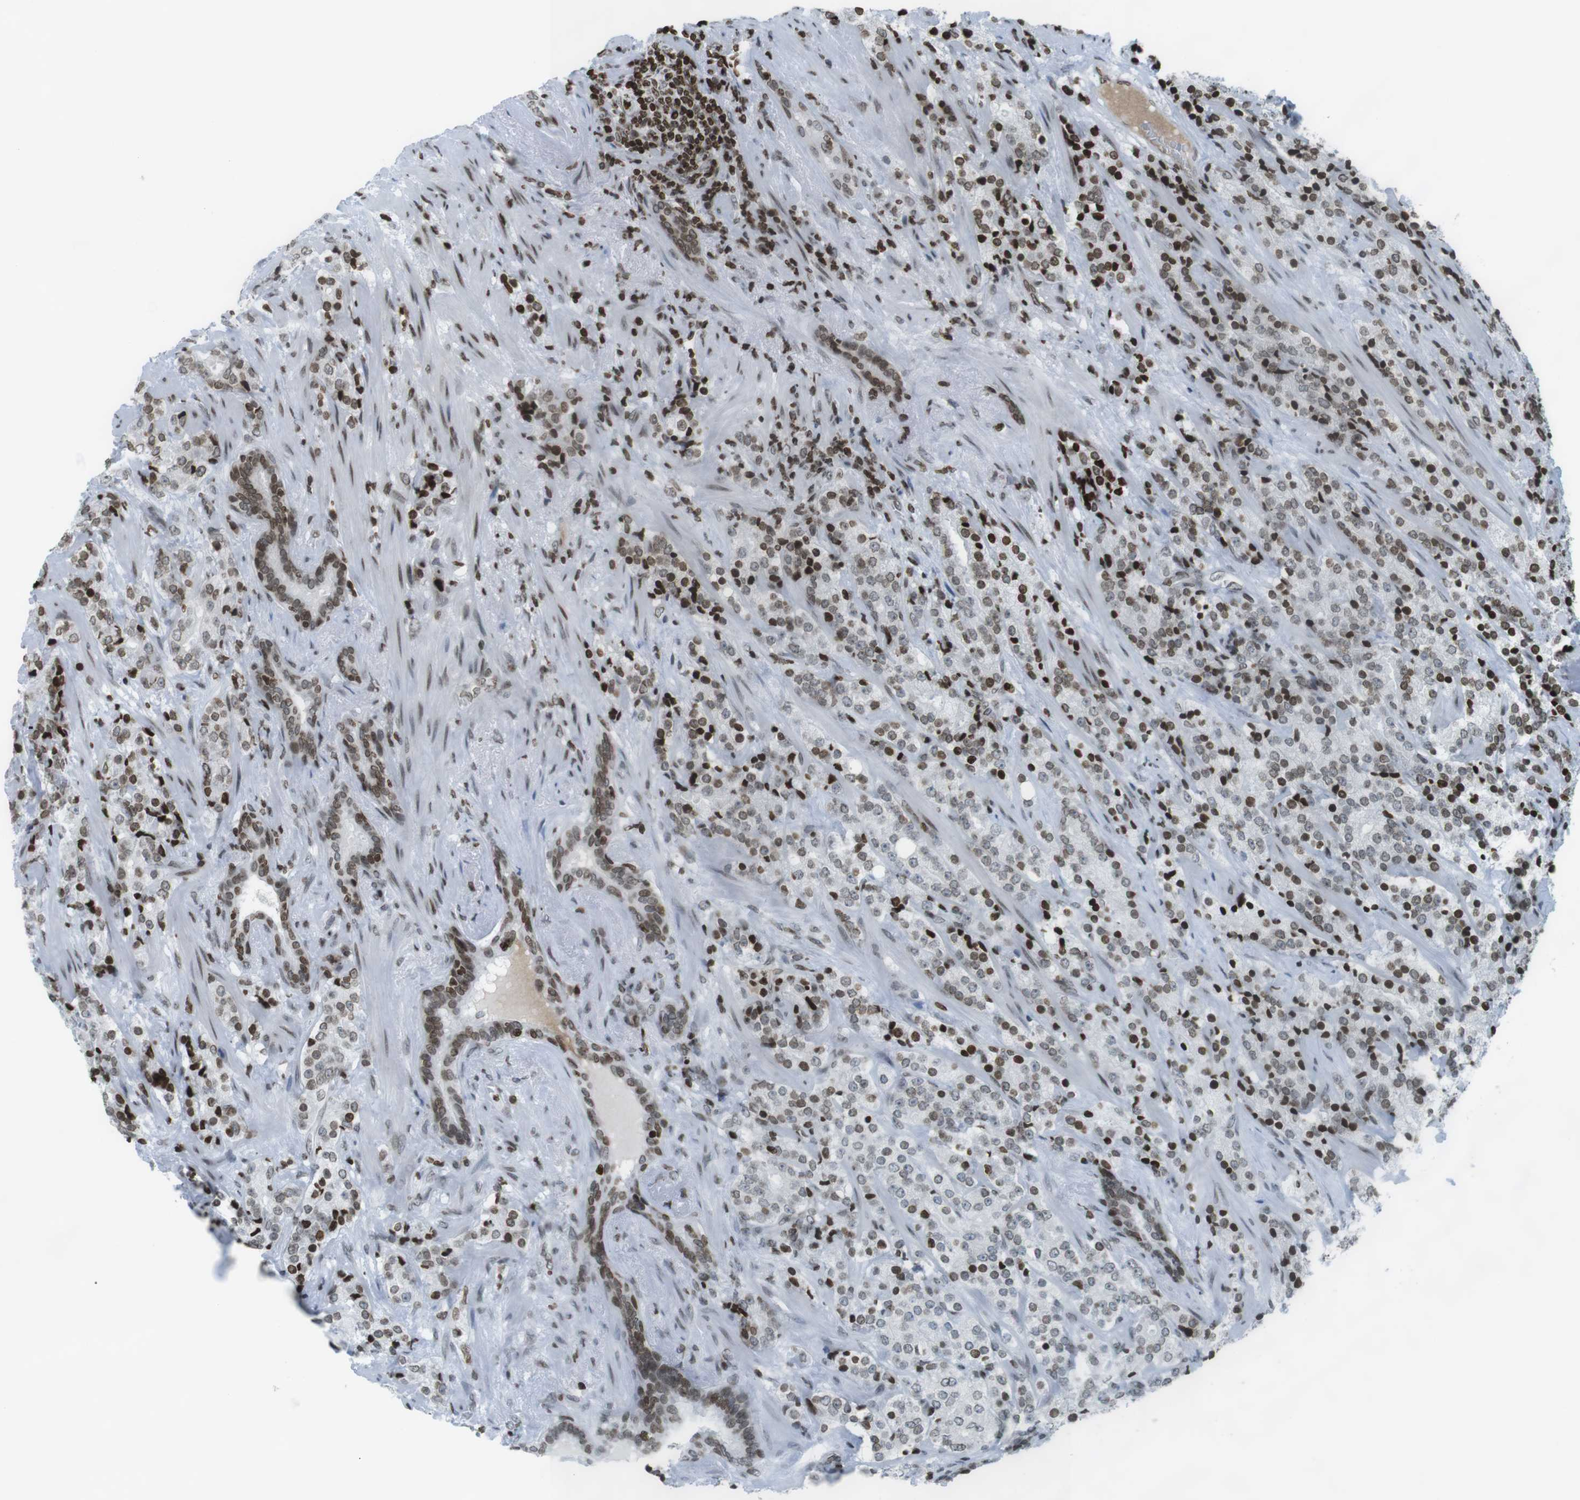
{"staining": {"intensity": "moderate", "quantity": ">75%", "location": "nuclear"}, "tissue": "prostate cancer", "cell_type": "Tumor cells", "image_type": "cancer", "snomed": [{"axis": "morphology", "description": "Adenocarcinoma, High grade"}, {"axis": "topography", "description": "Prostate"}], "caption": "Immunohistochemical staining of human prostate cancer (adenocarcinoma (high-grade)) demonstrates moderate nuclear protein expression in approximately >75% of tumor cells.", "gene": "H2AC8", "patient": {"sex": "male", "age": 71}}